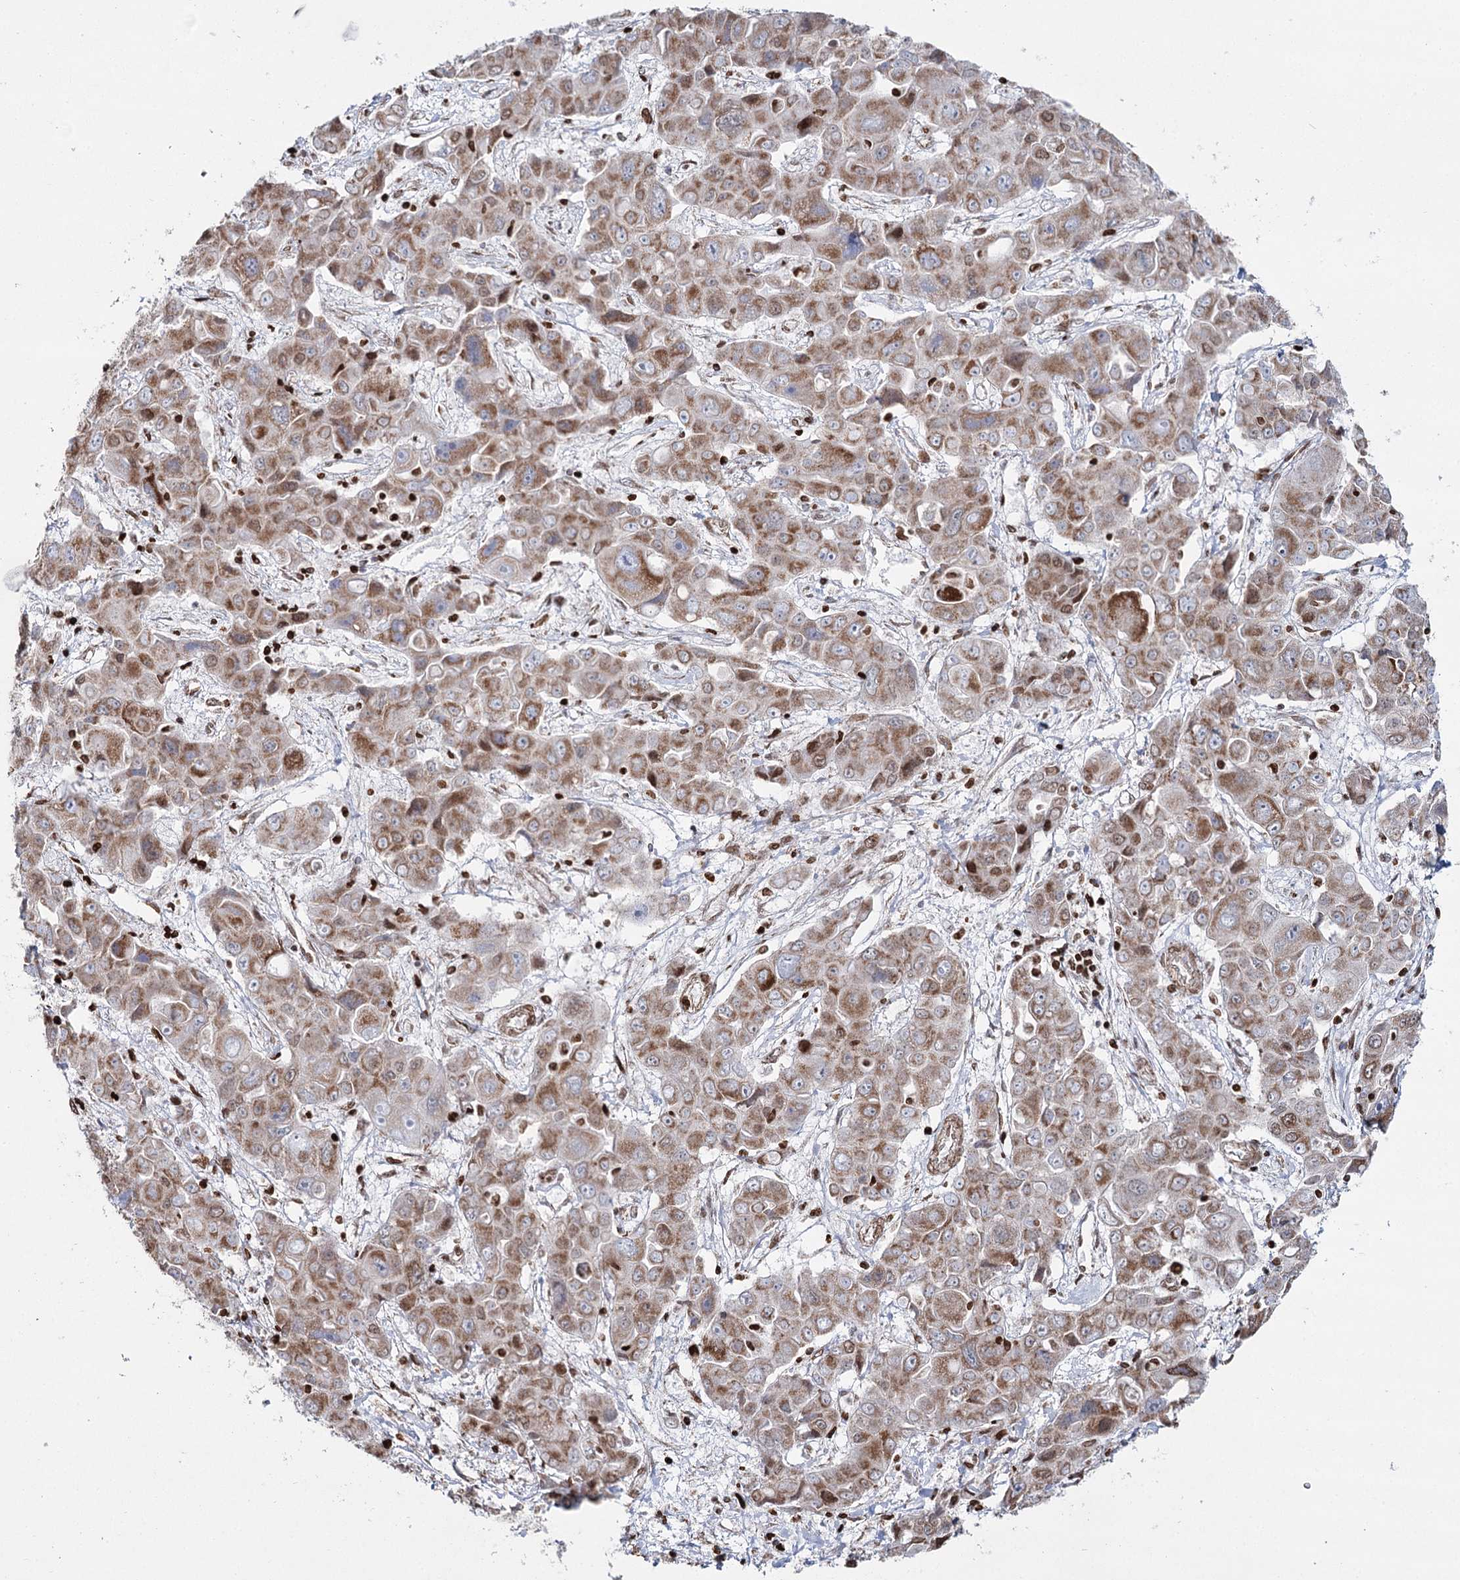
{"staining": {"intensity": "moderate", "quantity": ">75%", "location": "cytoplasmic/membranous"}, "tissue": "liver cancer", "cell_type": "Tumor cells", "image_type": "cancer", "snomed": [{"axis": "morphology", "description": "Cholangiocarcinoma"}, {"axis": "topography", "description": "Liver"}], "caption": "DAB (3,3'-diaminobenzidine) immunohistochemical staining of liver cancer displays moderate cytoplasmic/membranous protein positivity in approximately >75% of tumor cells. (Brightfield microscopy of DAB IHC at high magnification).", "gene": "PDHX", "patient": {"sex": "male", "age": 67}}